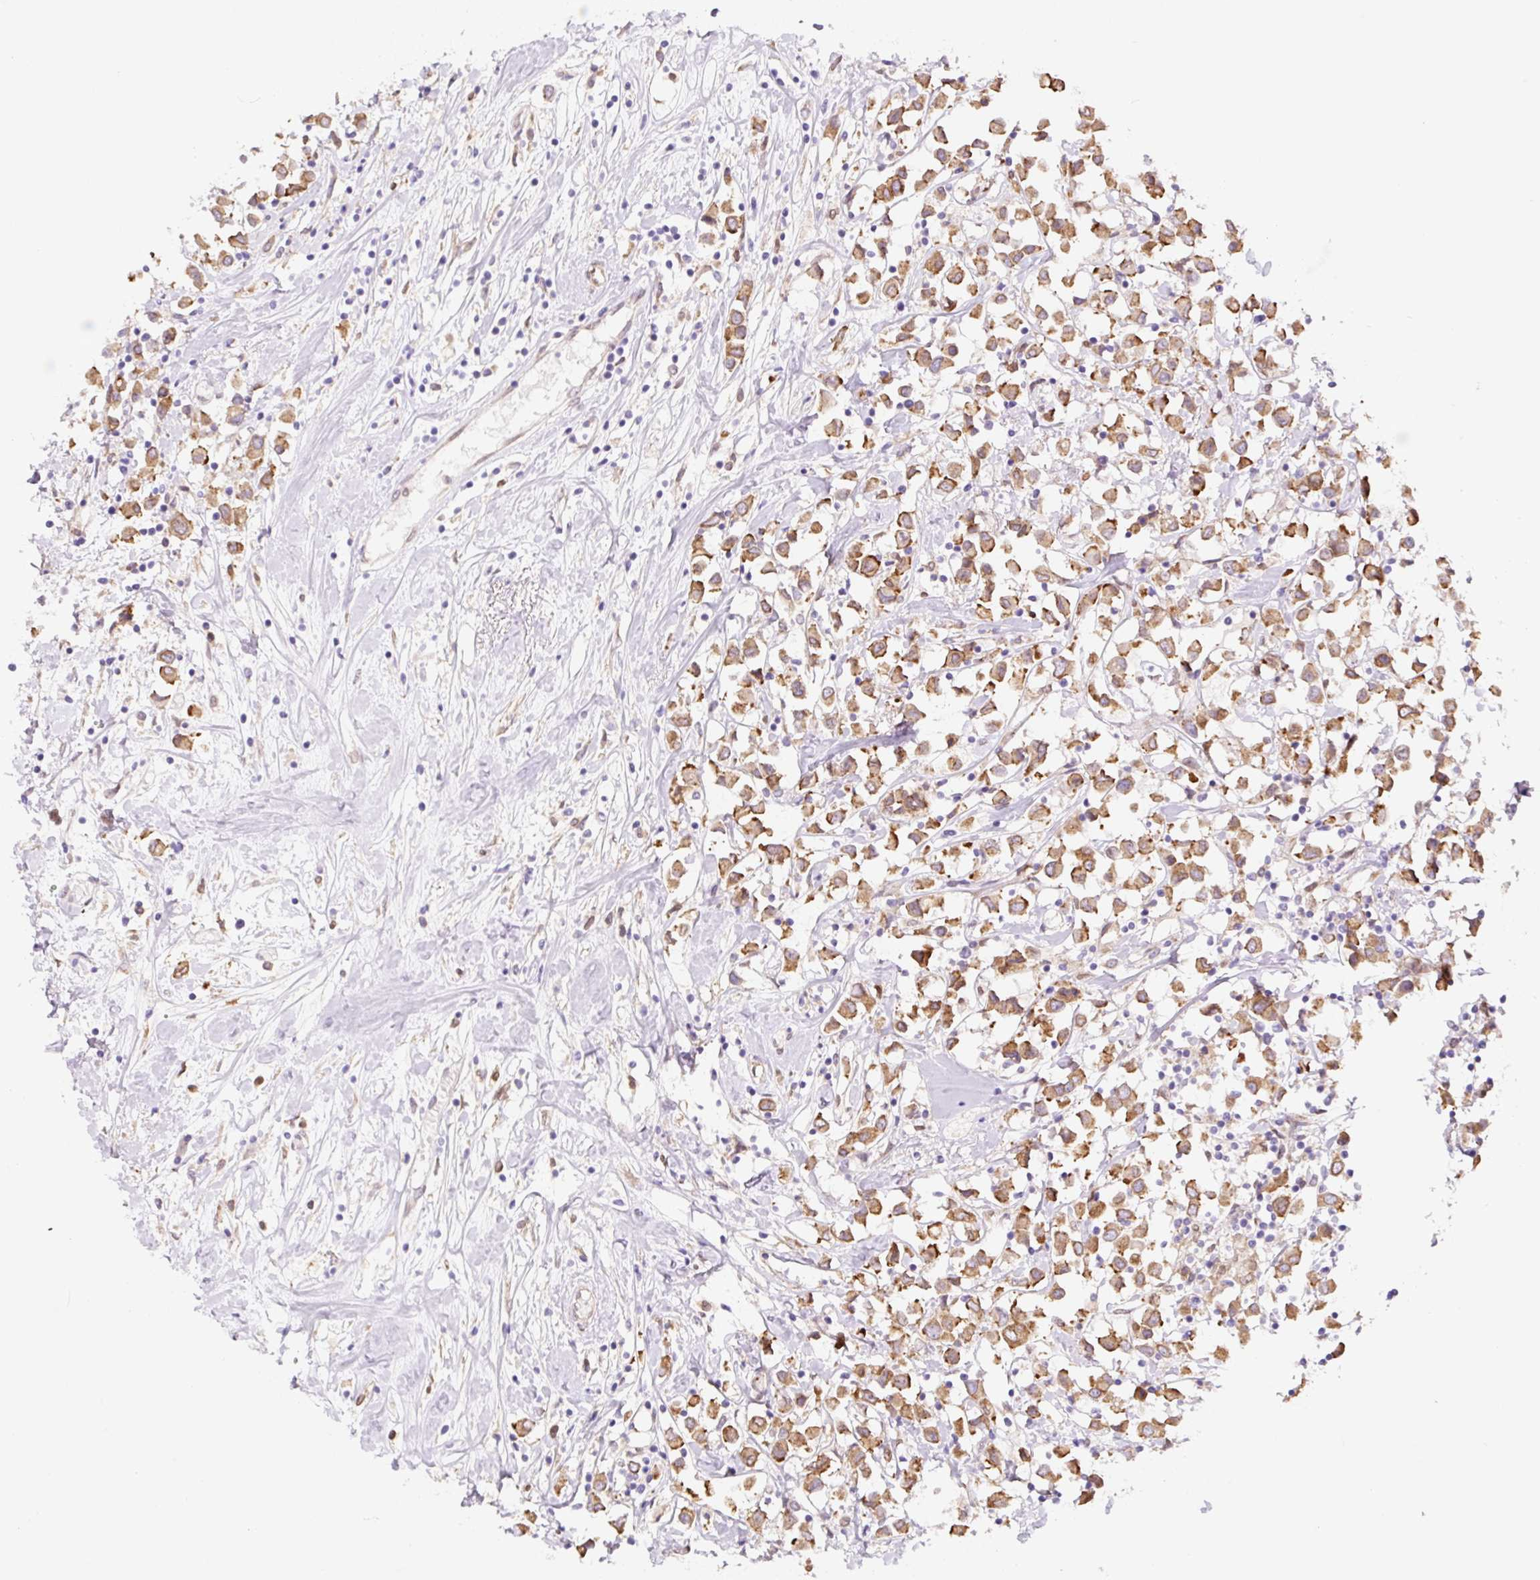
{"staining": {"intensity": "moderate", "quantity": ">75%", "location": "cytoplasmic/membranous"}, "tissue": "breast cancer", "cell_type": "Tumor cells", "image_type": "cancer", "snomed": [{"axis": "morphology", "description": "Duct carcinoma"}, {"axis": "topography", "description": "Breast"}], "caption": "Immunohistochemistry of human breast cancer shows medium levels of moderate cytoplasmic/membranous positivity in about >75% of tumor cells.", "gene": "ASRGL1", "patient": {"sex": "female", "age": 61}}